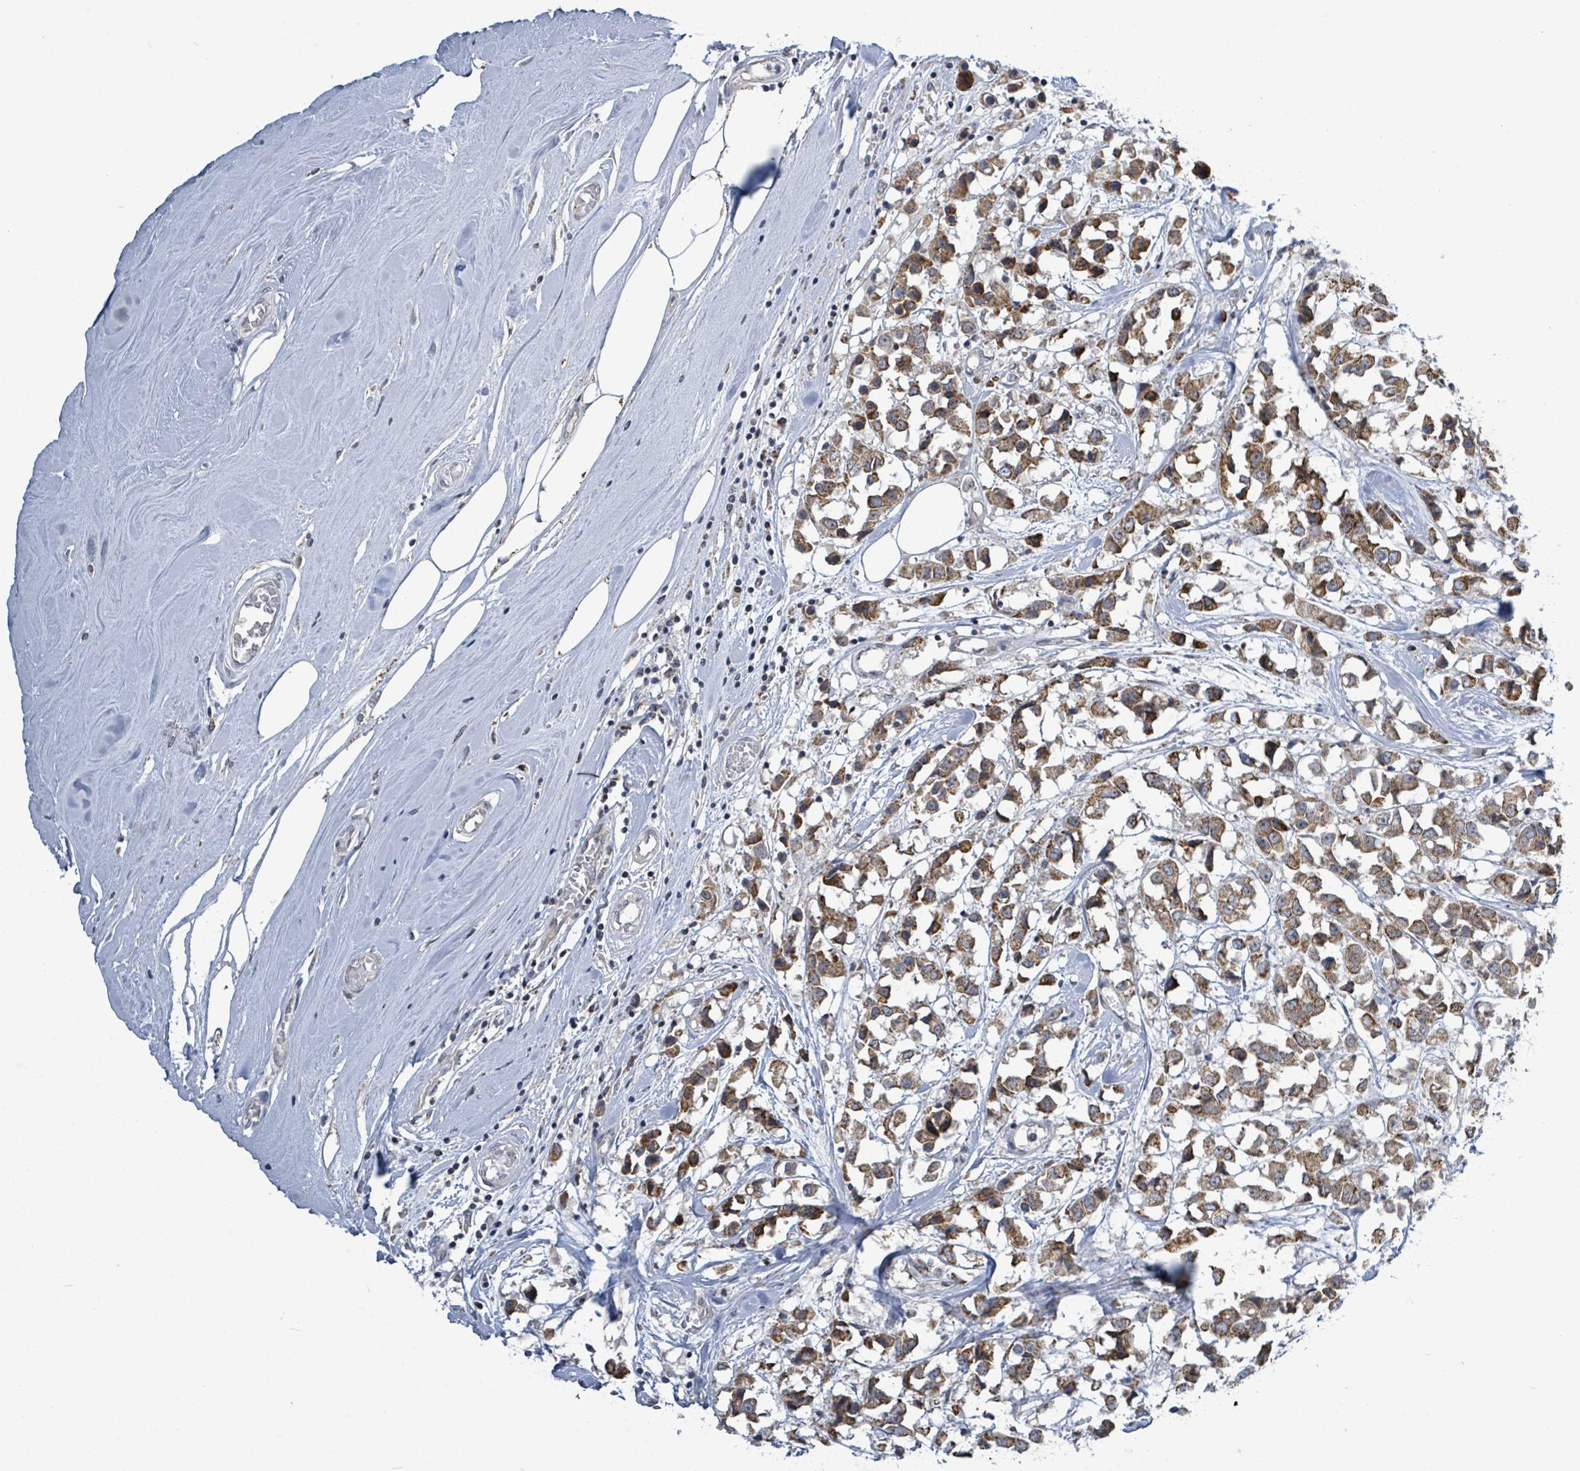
{"staining": {"intensity": "strong", "quantity": ">75%", "location": "cytoplasmic/membranous"}, "tissue": "breast cancer", "cell_type": "Tumor cells", "image_type": "cancer", "snomed": [{"axis": "morphology", "description": "Duct carcinoma"}, {"axis": "topography", "description": "Breast"}], "caption": "IHC histopathology image of breast cancer stained for a protein (brown), which shows high levels of strong cytoplasmic/membranous positivity in approximately >75% of tumor cells.", "gene": "COQ10B", "patient": {"sex": "female", "age": 61}}